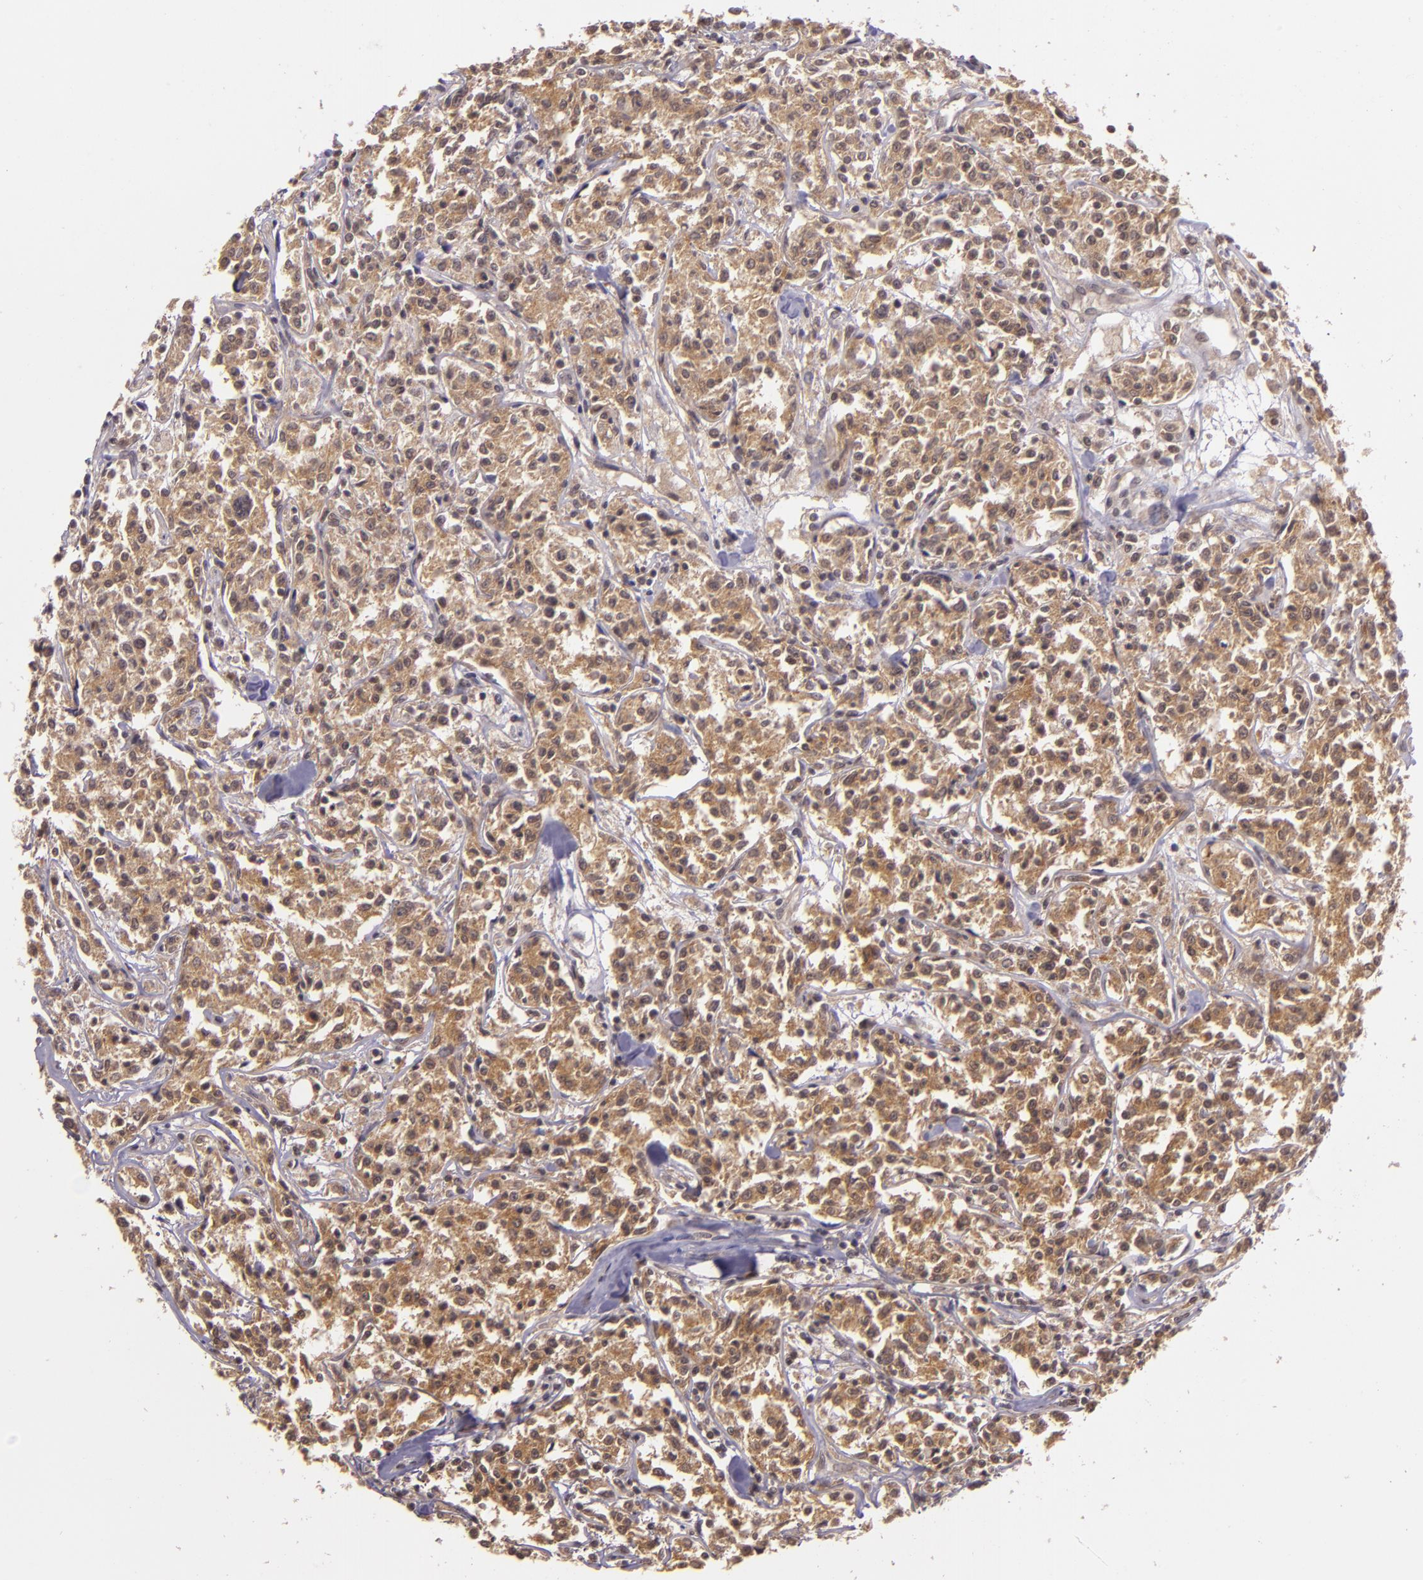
{"staining": {"intensity": "weak", "quantity": ">75%", "location": "cytoplasmic/membranous"}, "tissue": "lymphoma", "cell_type": "Tumor cells", "image_type": "cancer", "snomed": [{"axis": "morphology", "description": "Malignant lymphoma, non-Hodgkin's type, Low grade"}, {"axis": "topography", "description": "Small intestine"}], "caption": "Lymphoma stained with a protein marker reveals weak staining in tumor cells.", "gene": "TXNRD2", "patient": {"sex": "female", "age": 59}}